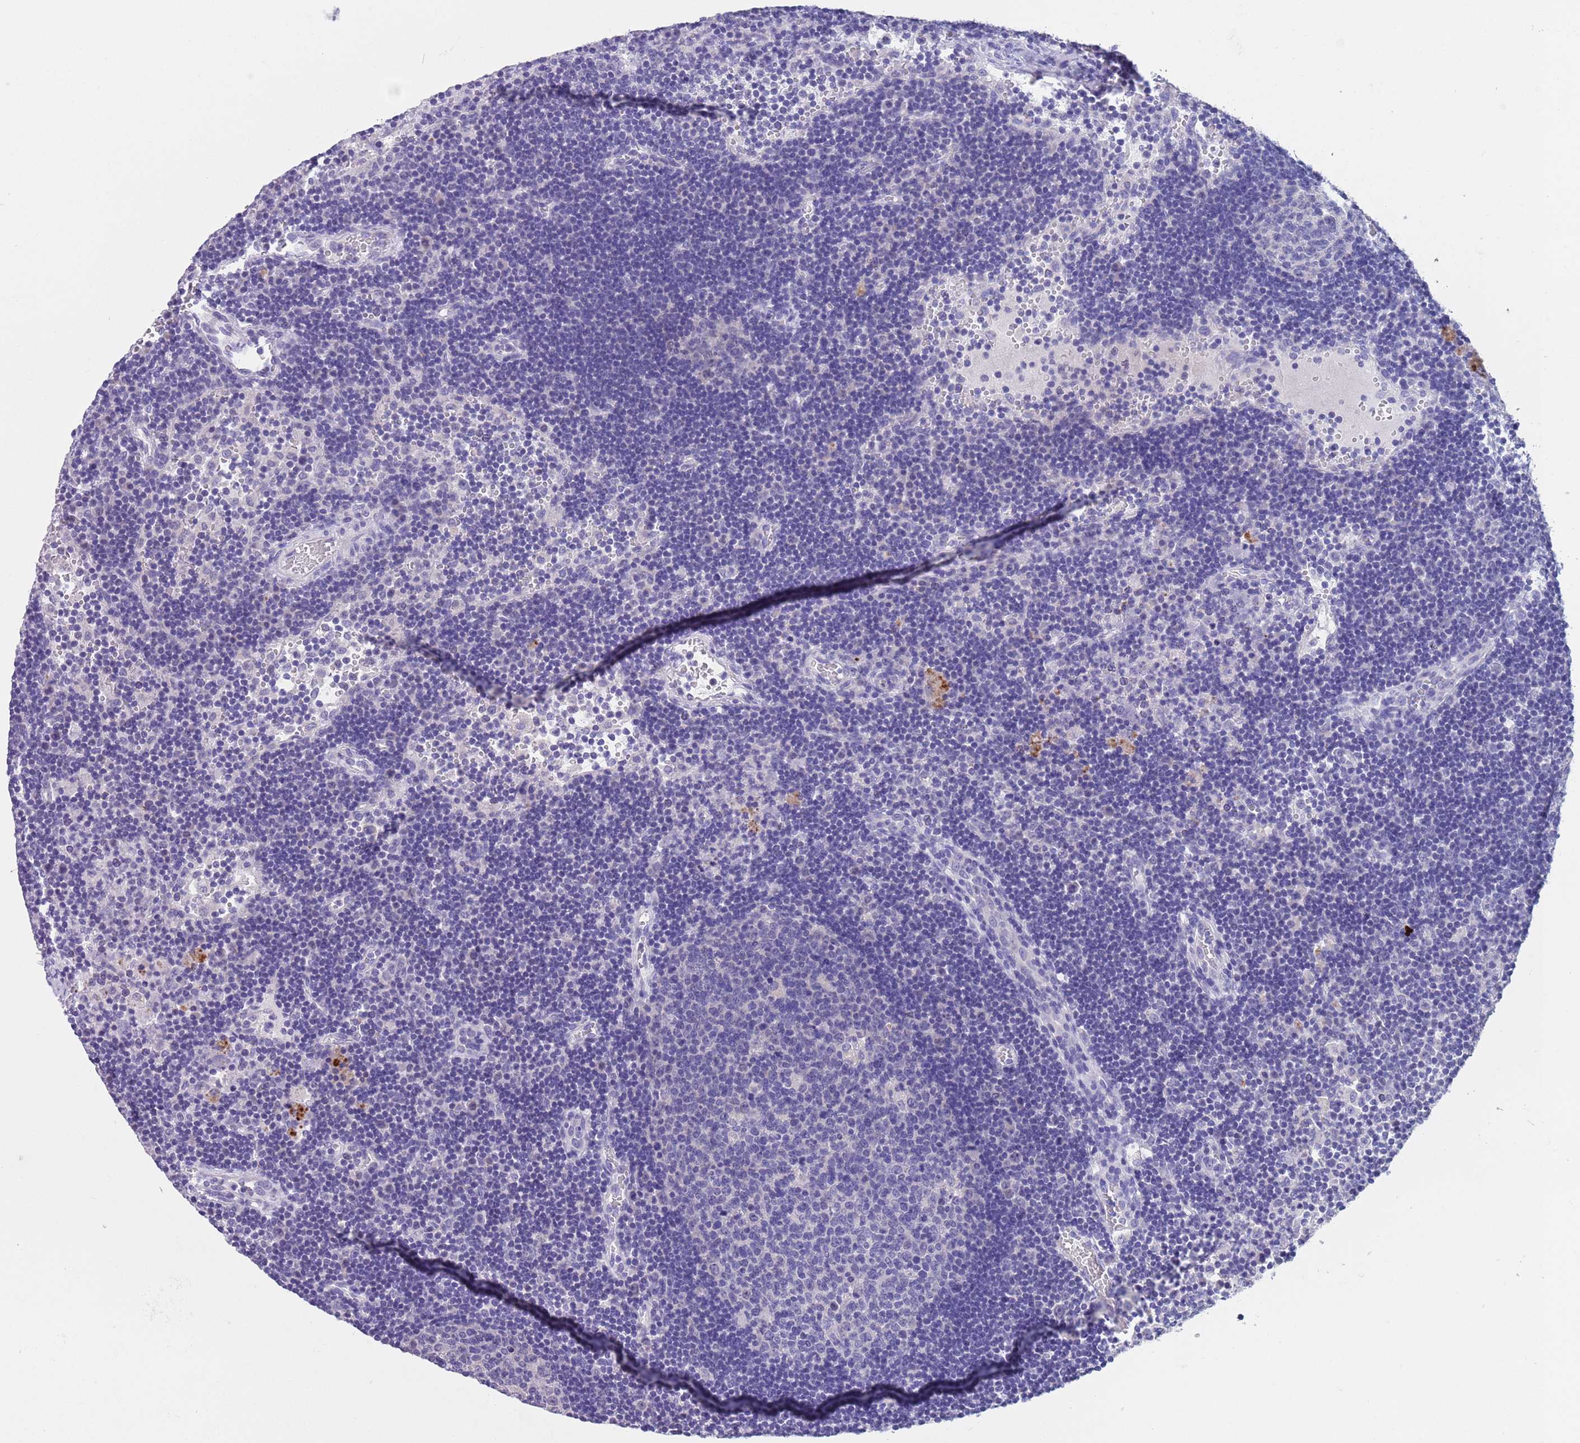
{"staining": {"intensity": "negative", "quantity": "none", "location": "none"}, "tissue": "lymph node", "cell_type": "Germinal center cells", "image_type": "normal", "snomed": [{"axis": "morphology", "description": "Normal tissue, NOS"}, {"axis": "topography", "description": "Lymph node"}], "caption": "A histopathology image of human lymph node is negative for staining in germinal center cells. (Immunohistochemistry, brightfield microscopy, high magnification).", "gene": "SPIRE2", "patient": {"sex": "male", "age": 62}}